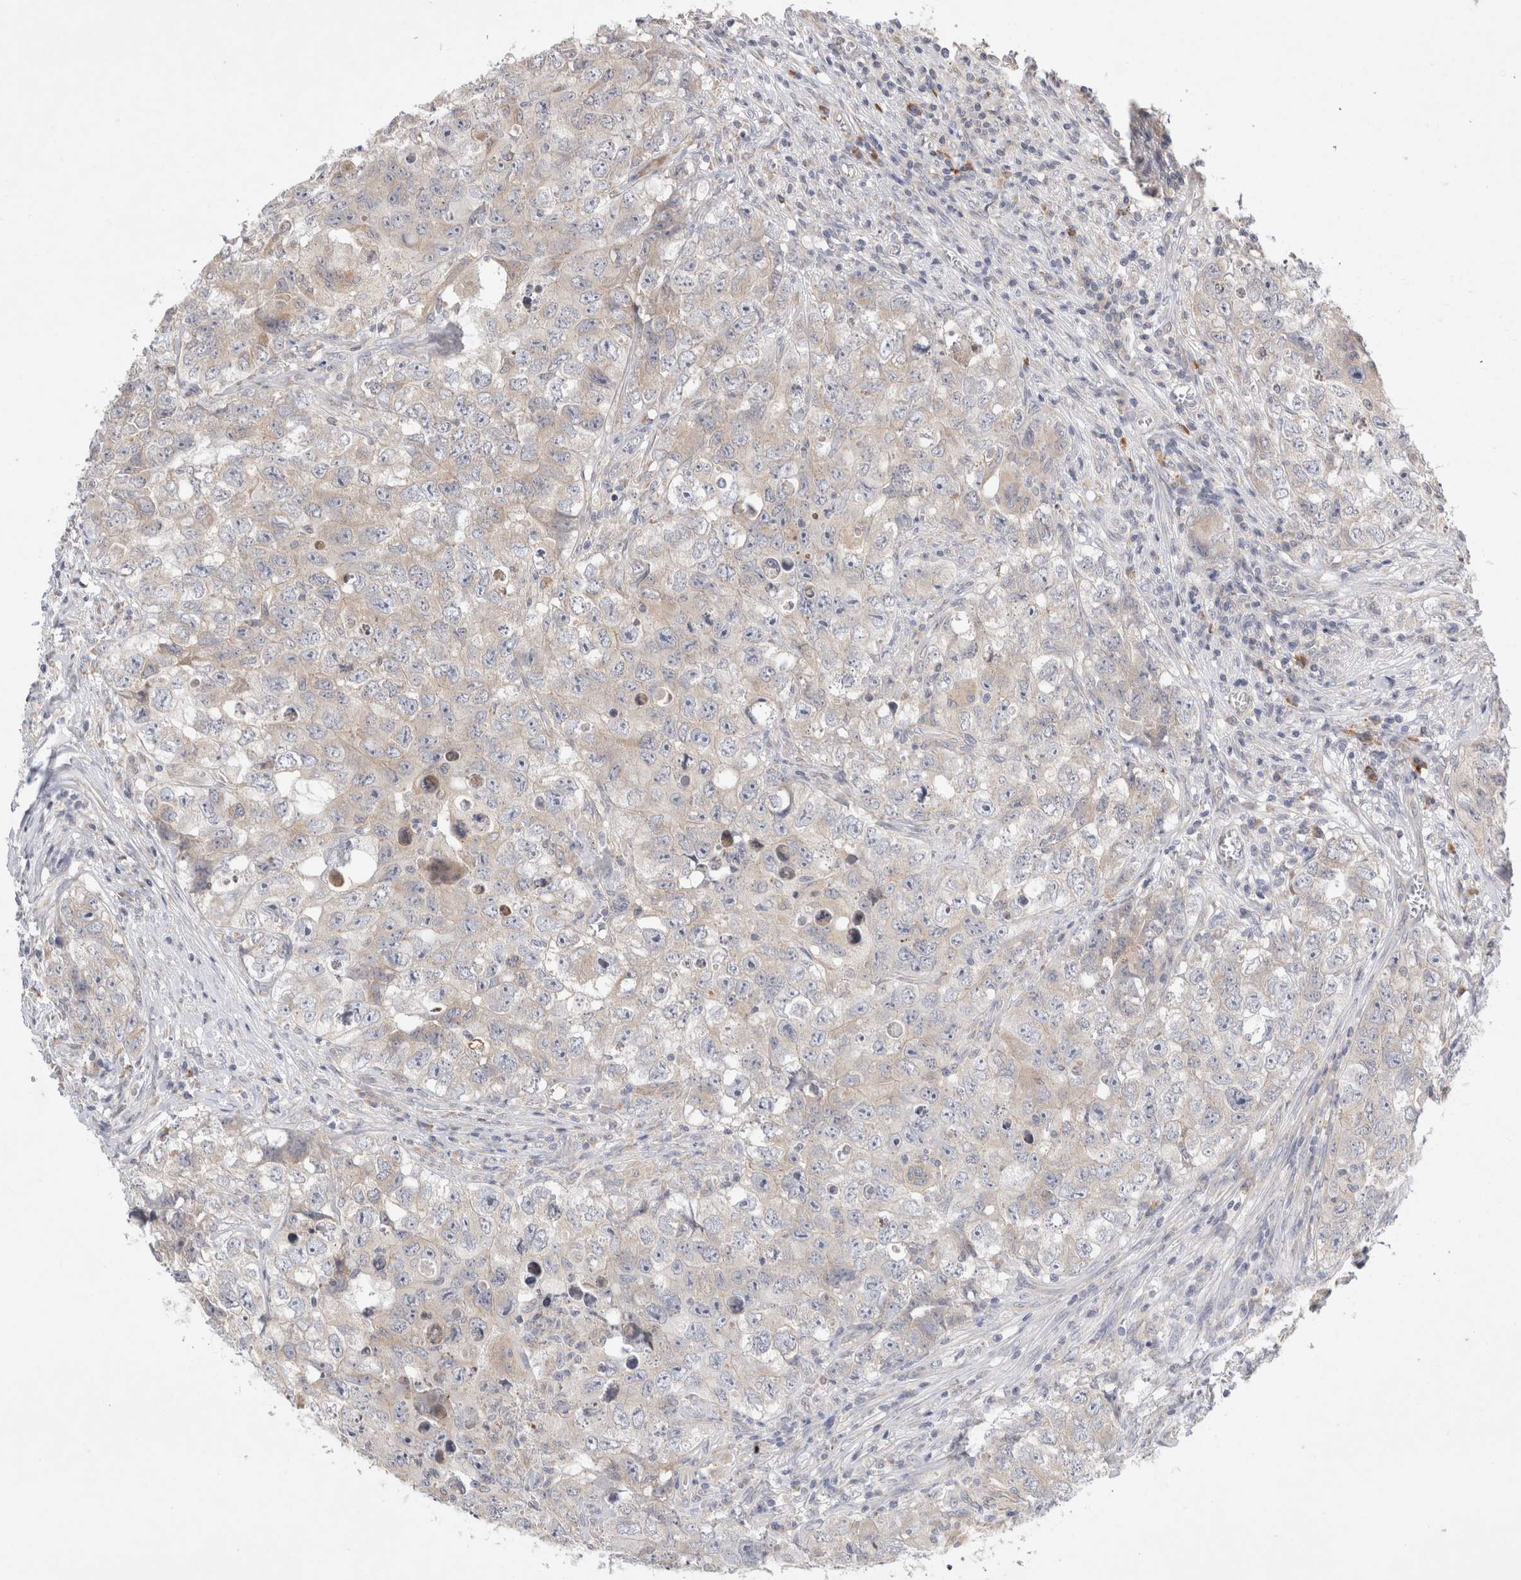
{"staining": {"intensity": "negative", "quantity": "none", "location": "none"}, "tissue": "testis cancer", "cell_type": "Tumor cells", "image_type": "cancer", "snomed": [{"axis": "morphology", "description": "Seminoma, NOS"}, {"axis": "morphology", "description": "Carcinoma, Embryonal, NOS"}, {"axis": "topography", "description": "Testis"}], "caption": "A high-resolution histopathology image shows immunohistochemistry staining of testis seminoma, which shows no significant expression in tumor cells. (DAB immunohistochemistry, high magnification).", "gene": "NEDD4L", "patient": {"sex": "male", "age": 43}}